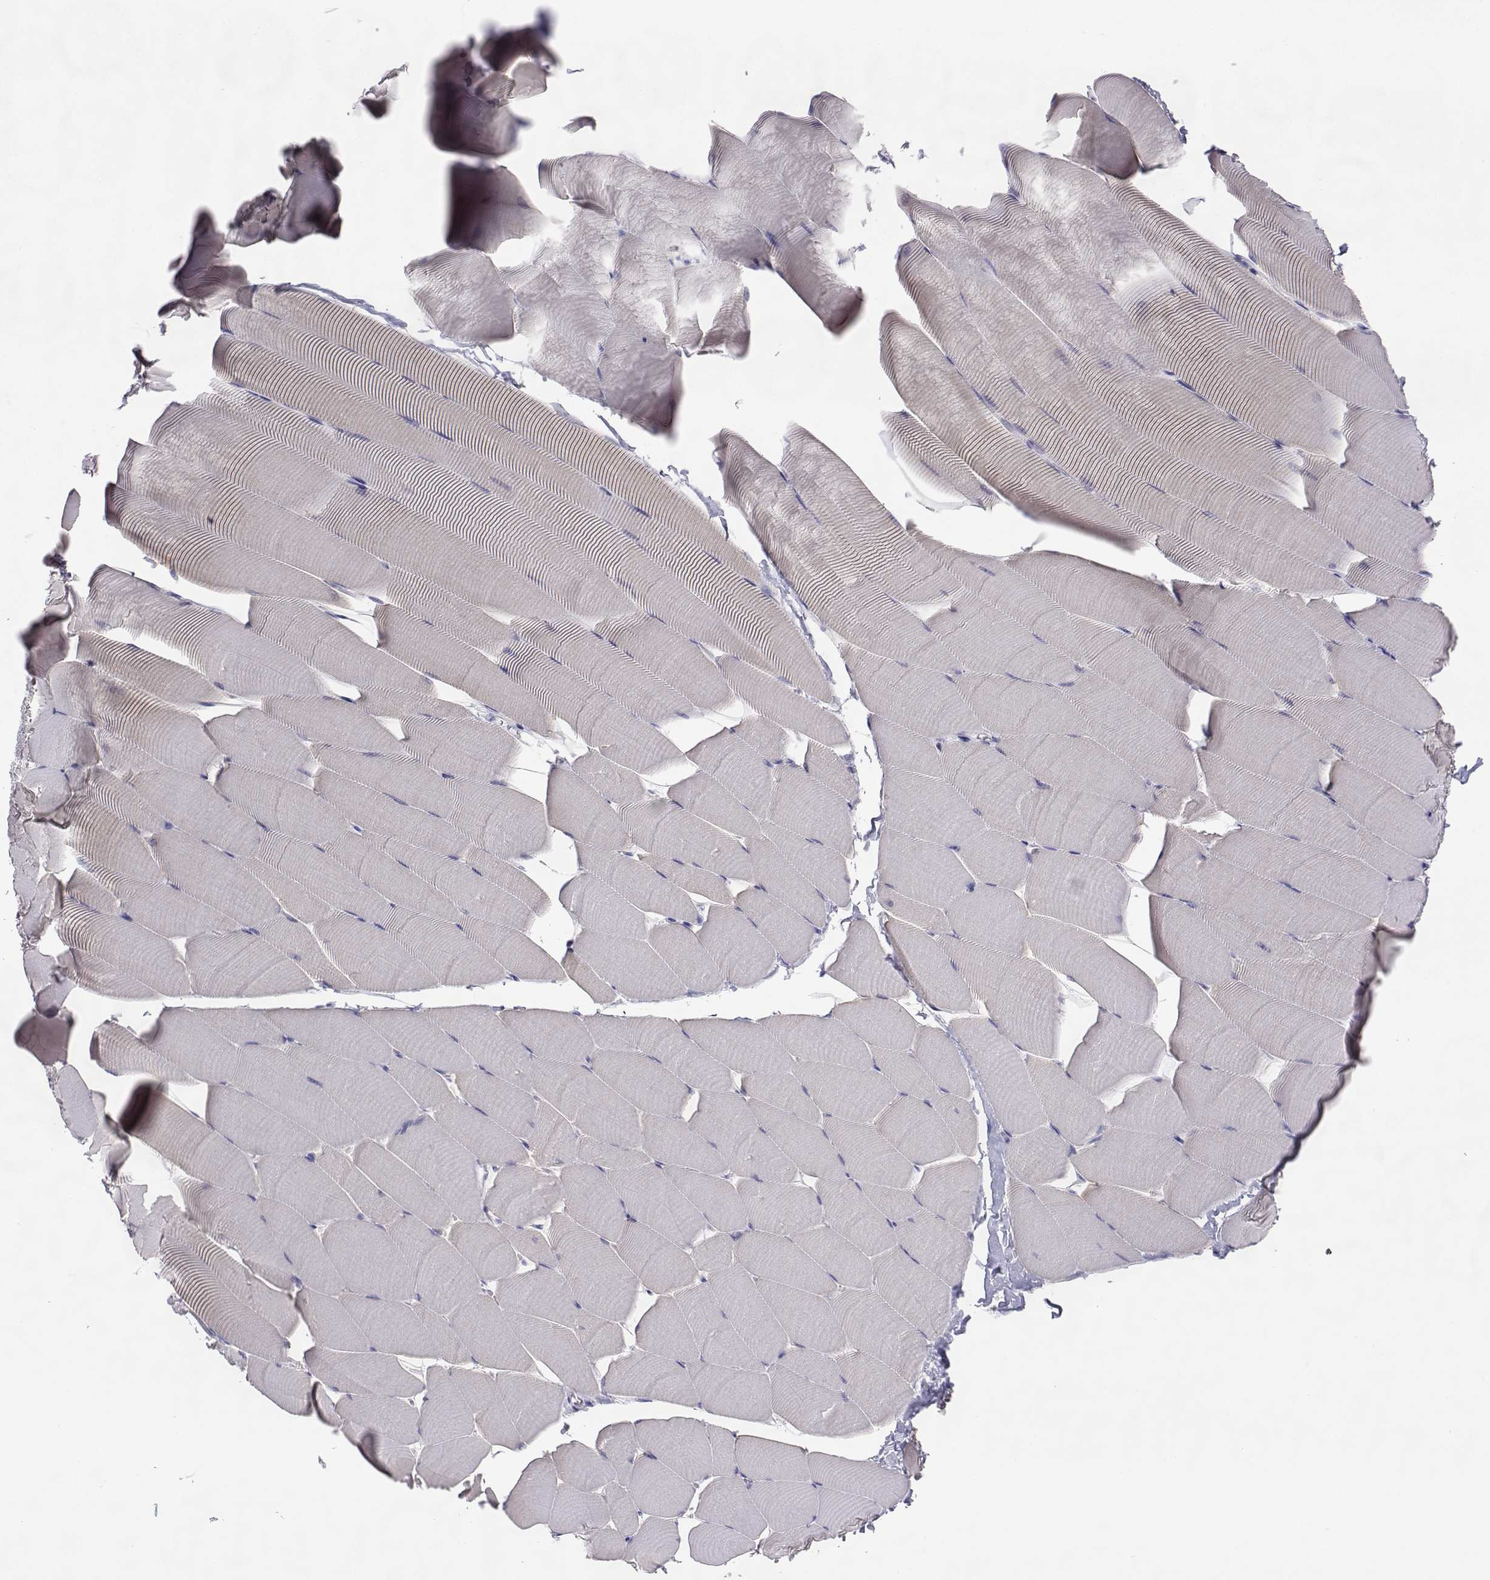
{"staining": {"intensity": "negative", "quantity": "none", "location": "none"}, "tissue": "skeletal muscle", "cell_type": "Myocytes", "image_type": "normal", "snomed": [{"axis": "morphology", "description": "Normal tissue, NOS"}, {"axis": "topography", "description": "Skeletal muscle"}], "caption": "DAB (3,3'-diaminobenzidine) immunohistochemical staining of benign skeletal muscle displays no significant positivity in myocytes. (DAB IHC visualized using brightfield microscopy, high magnification).", "gene": "PLIN4", "patient": {"sex": "male", "age": 25}}